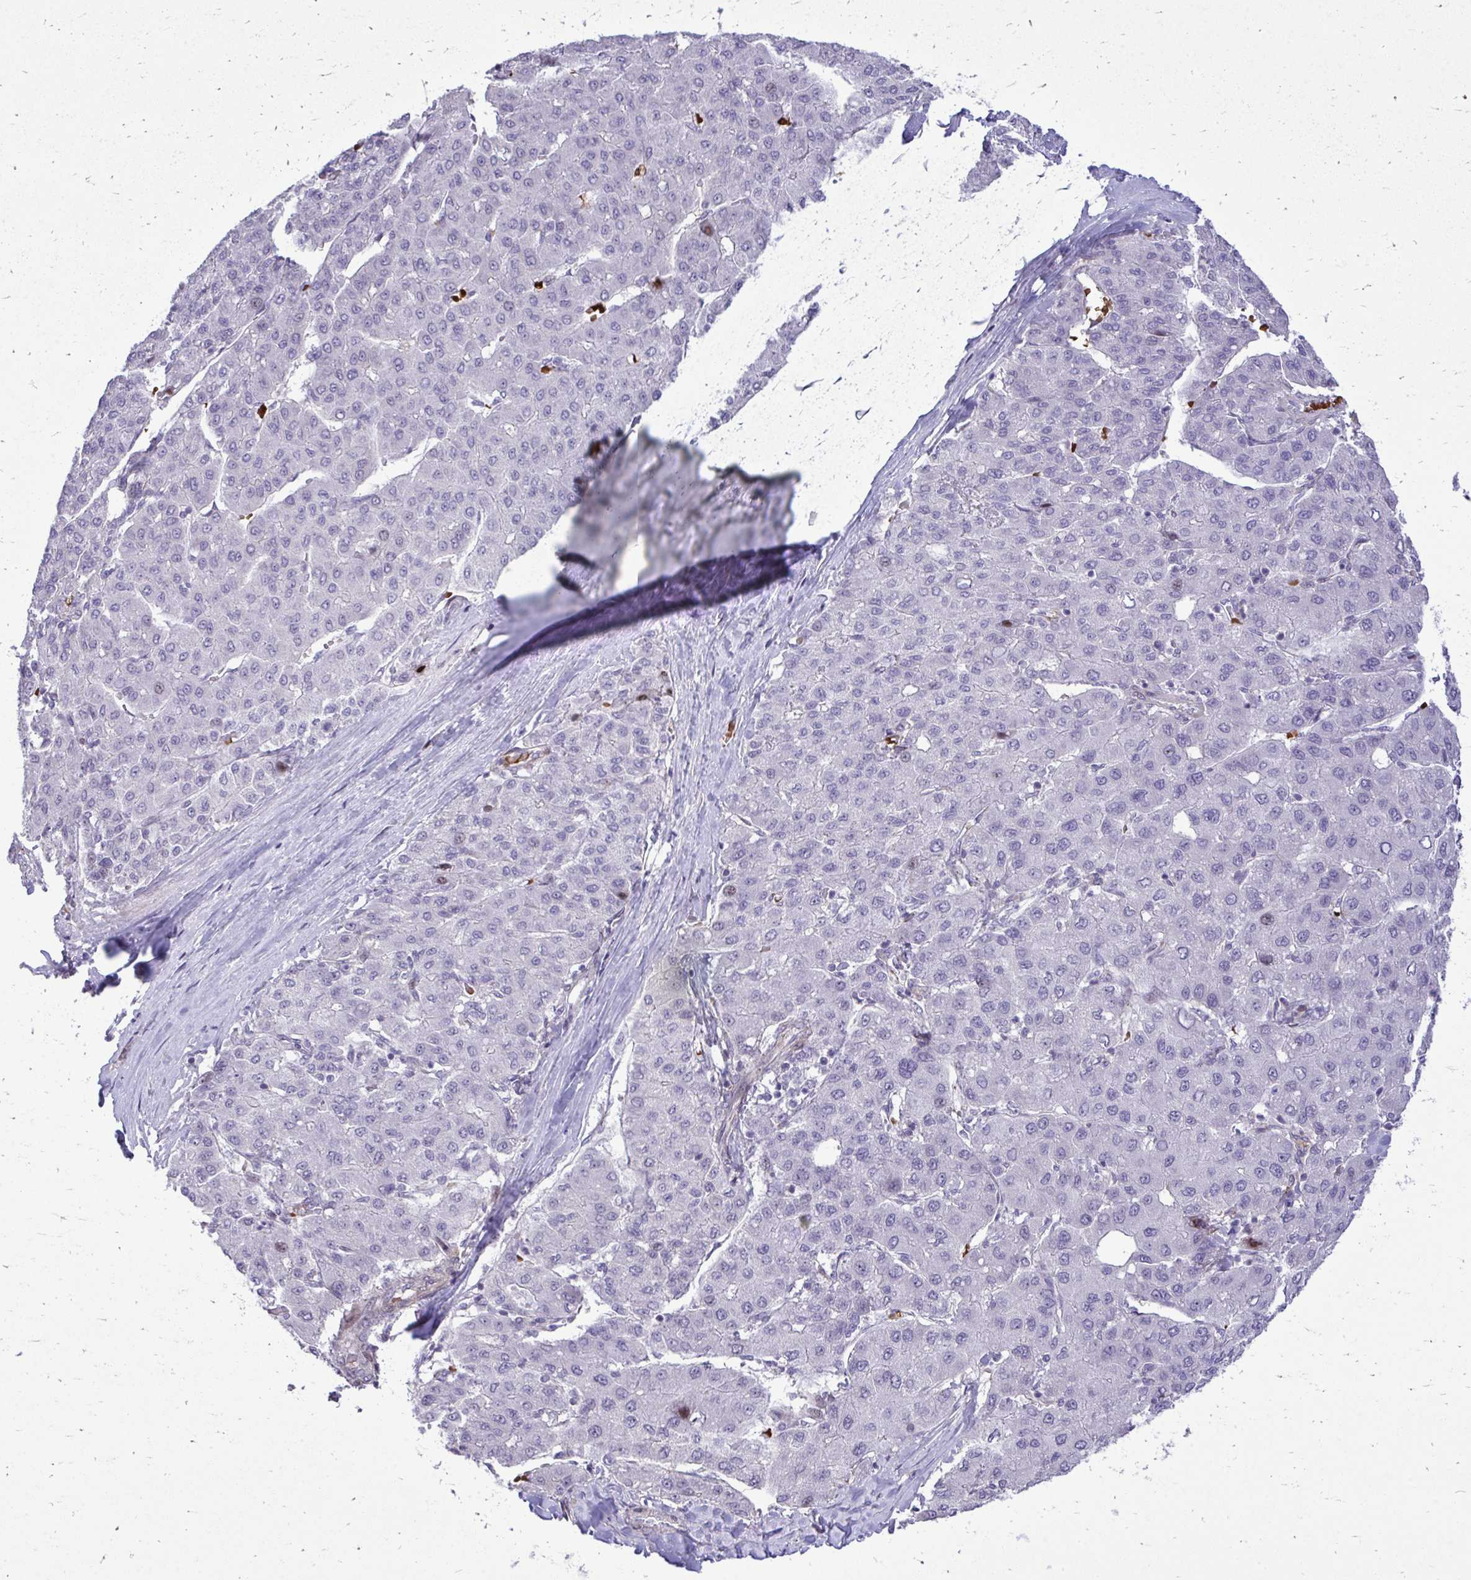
{"staining": {"intensity": "negative", "quantity": "none", "location": "none"}, "tissue": "liver cancer", "cell_type": "Tumor cells", "image_type": "cancer", "snomed": [{"axis": "morphology", "description": "Carcinoma, Hepatocellular, NOS"}, {"axis": "topography", "description": "Liver"}], "caption": "The micrograph displays no significant expression in tumor cells of hepatocellular carcinoma (liver).", "gene": "DLX4", "patient": {"sex": "male", "age": 65}}